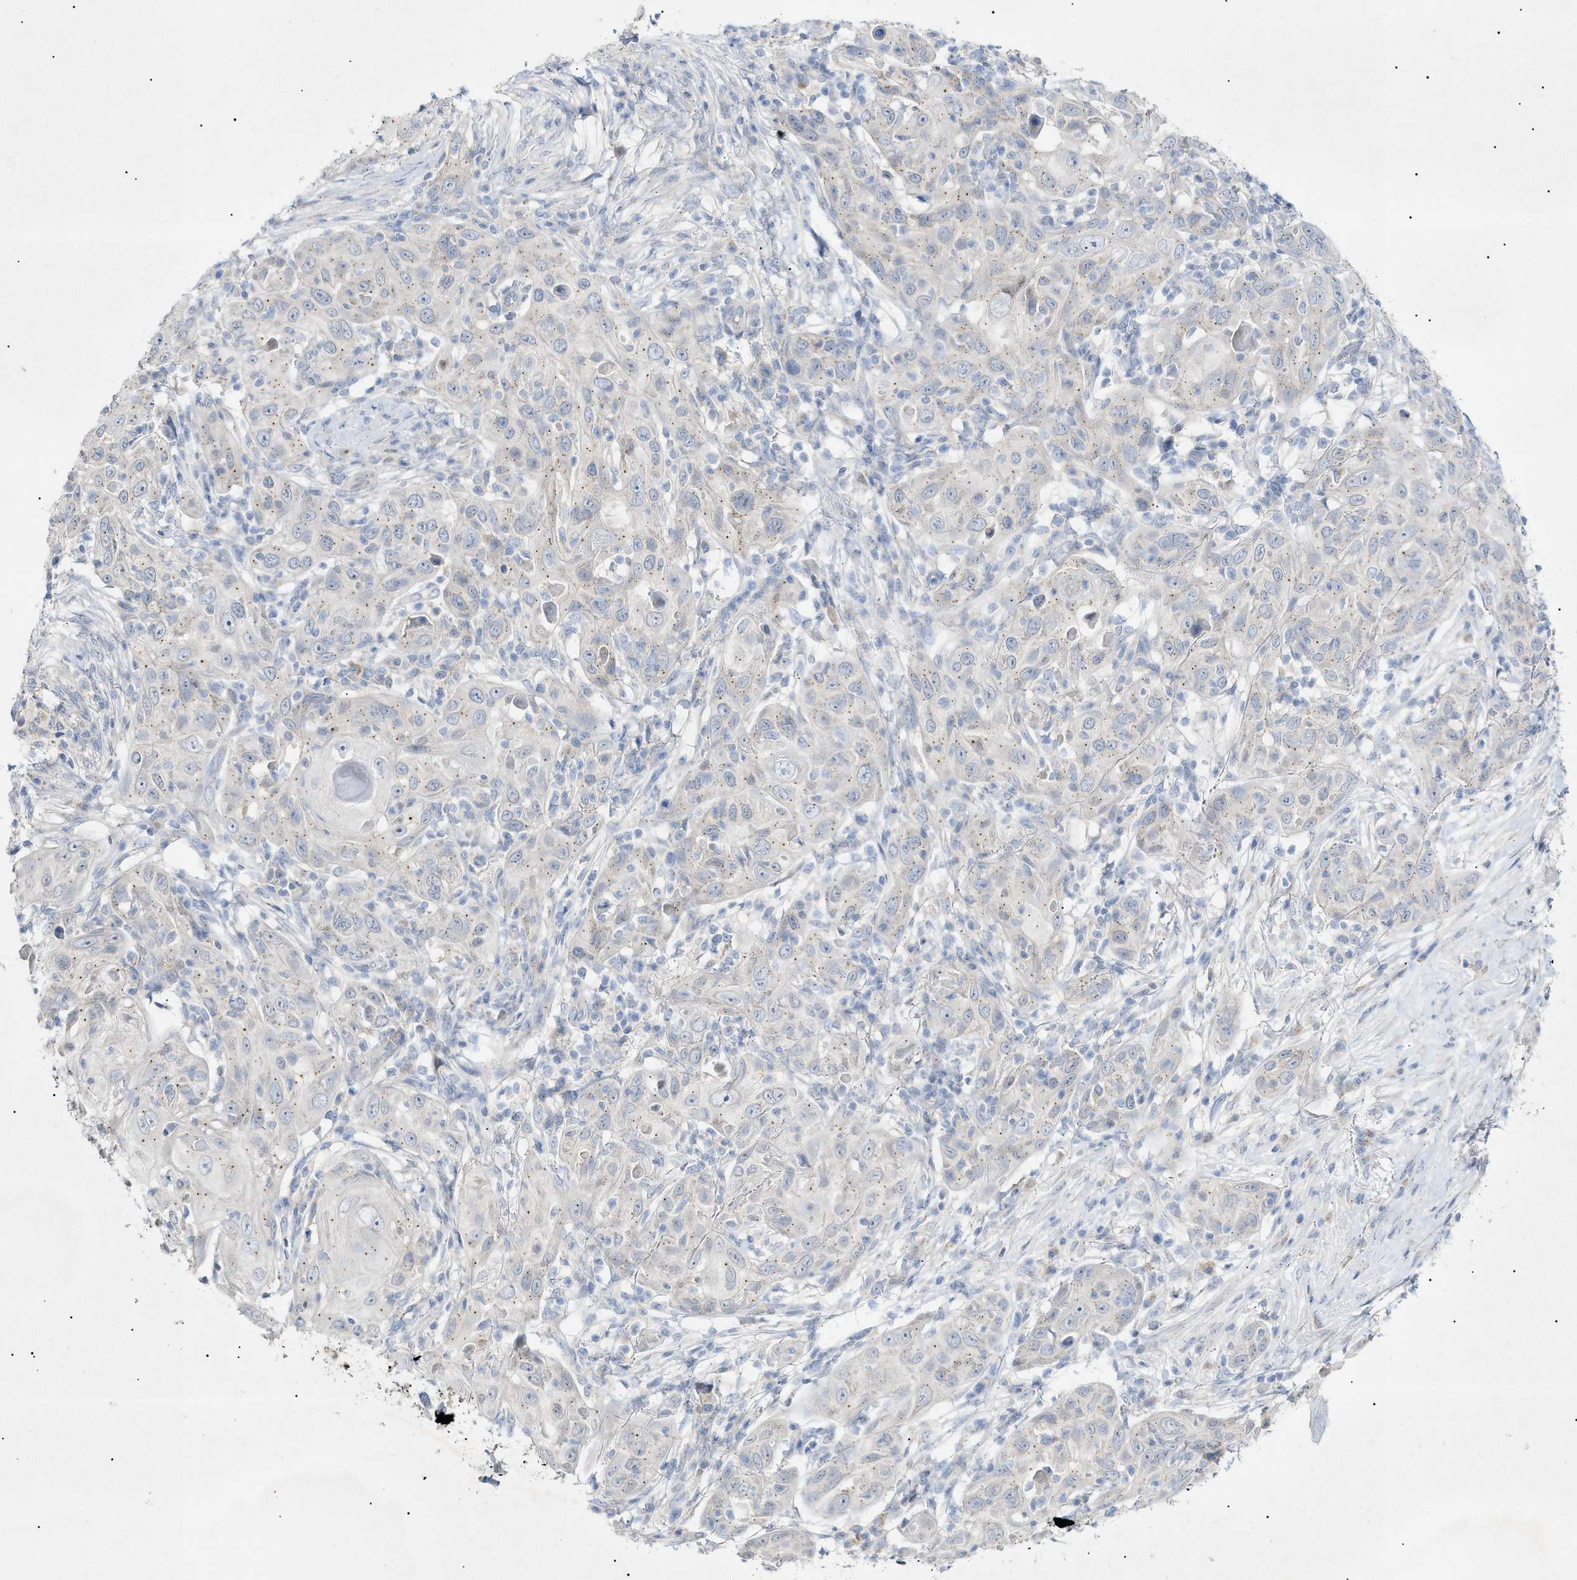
{"staining": {"intensity": "negative", "quantity": "none", "location": "none"}, "tissue": "skin cancer", "cell_type": "Tumor cells", "image_type": "cancer", "snomed": [{"axis": "morphology", "description": "Squamous cell carcinoma, NOS"}, {"axis": "topography", "description": "Skin"}], "caption": "IHC histopathology image of neoplastic tissue: skin squamous cell carcinoma stained with DAB exhibits no significant protein staining in tumor cells.", "gene": "SLC25A31", "patient": {"sex": "female", "age": 88}}